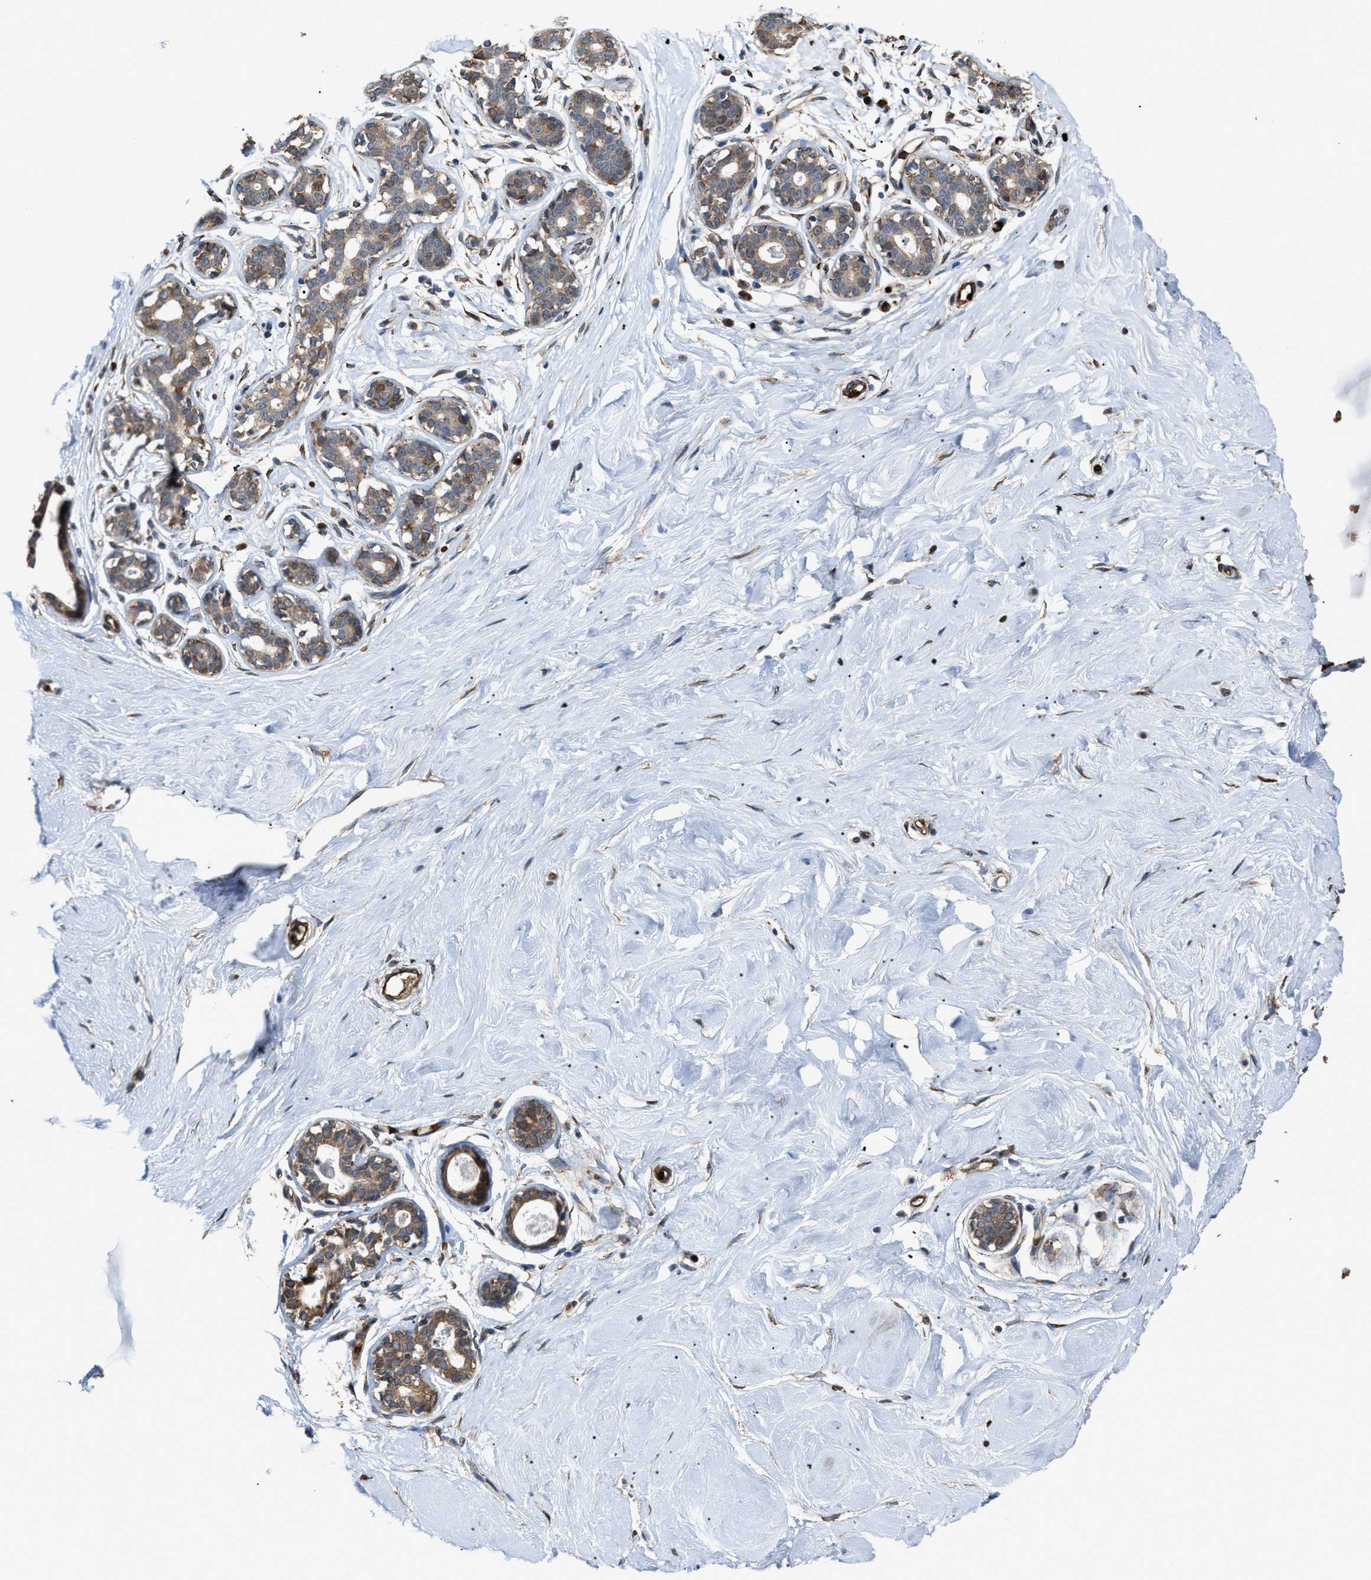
{"staining": {"intensity": "moderate", "quantity": ">75%", "location": "cytoplasmic/membranous"}, "tissue": "breast", "cell_type": "Adipocytes", "image_type": "normal", "snomed": [{"axis": "morphology", "description": "Normal tissue, NOS"}, {"axis": "topography", "description": "Breast"}], "caption": "Immunohistochemical staining of benign human breast displays >75% levels of moderate cytoplasmic/membranous protein staining in approximately >75% of adipocytes.", "gene": "SELENOM", "patient": {"sex": "female", "age": 23}}